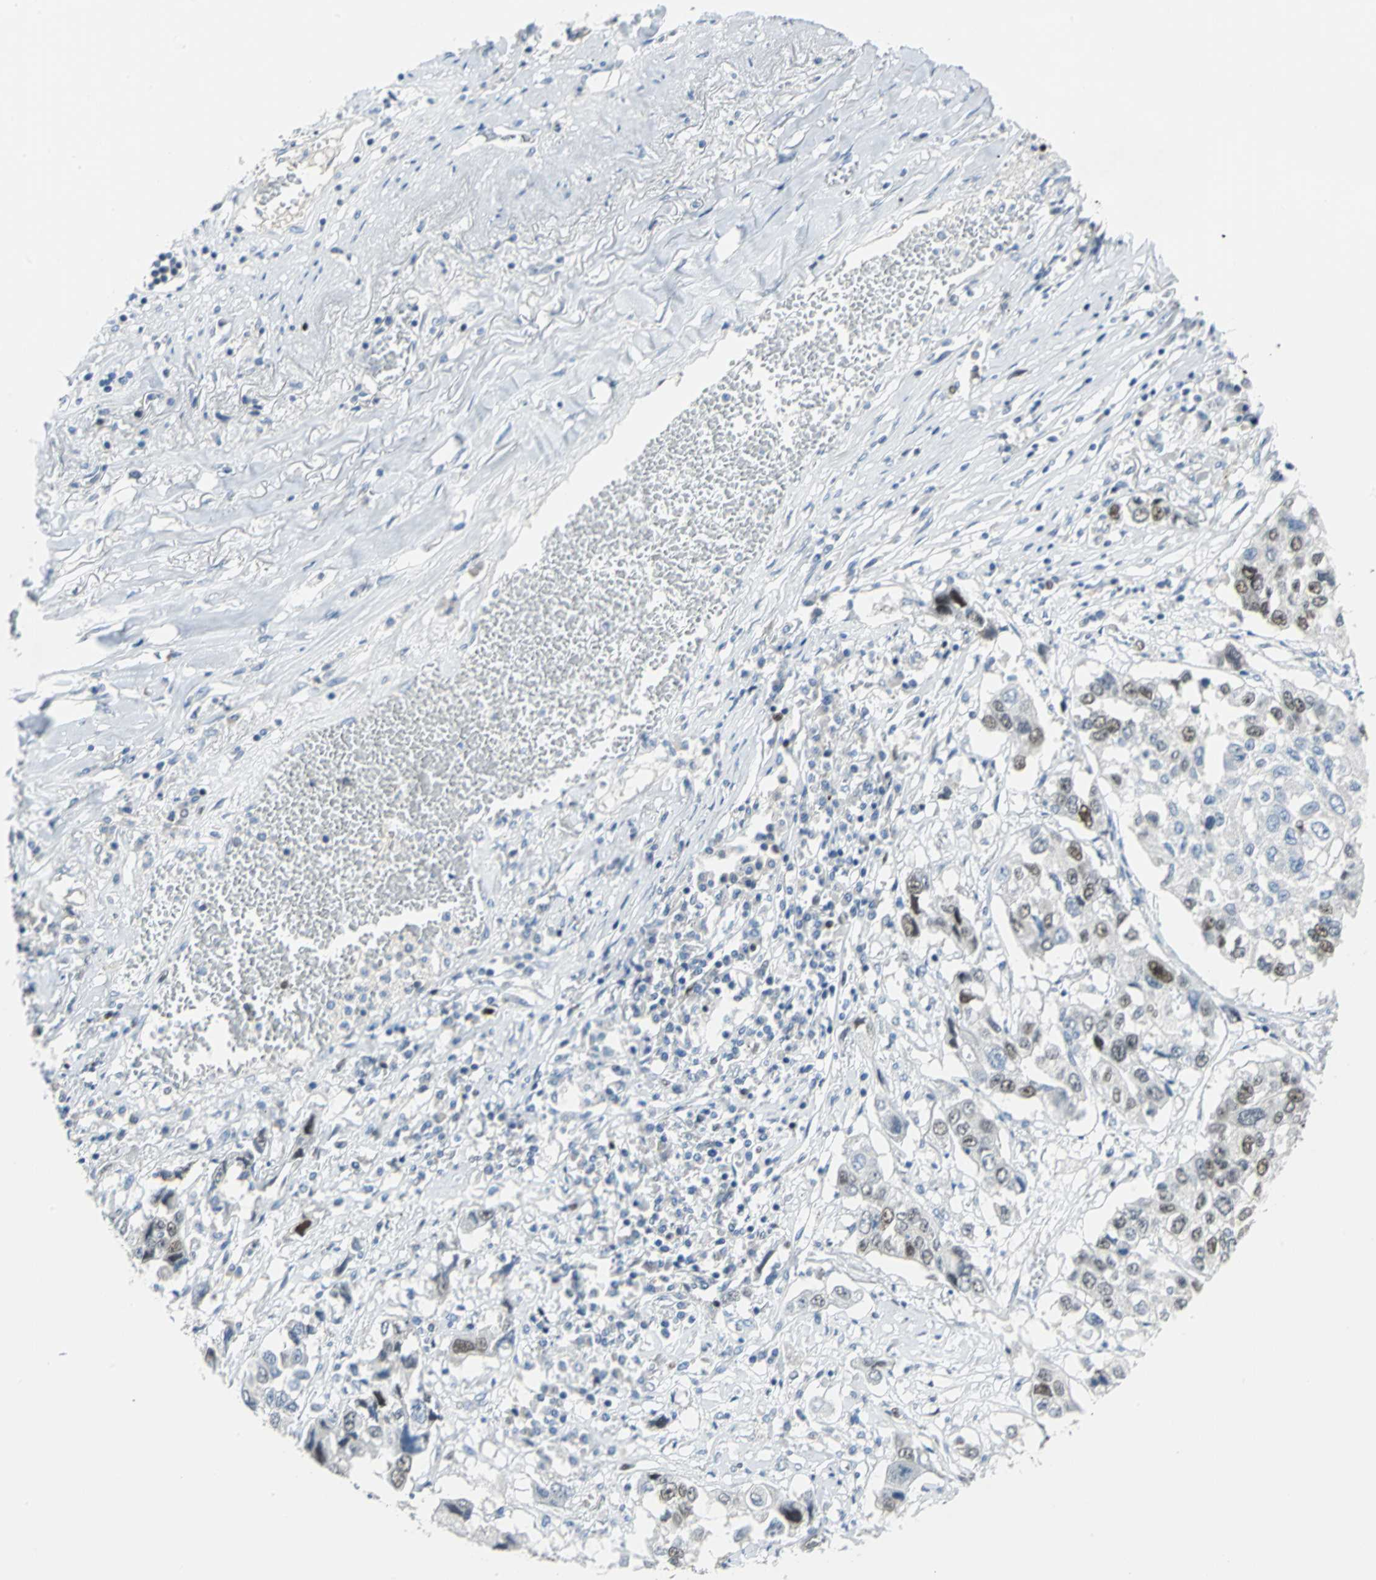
{"staining": {"intensity": "moderate", "quantity": "25%-75%", "location": "nuclear"}, "tissue": "lung cancer", "cell_type": "Tumor cells", "image_type": "cancer", "snomed": [{"axis": "morphology", "description": "Squamous cell carcinoma, NOS"}, {"axis": "topography", "description": "Lung"}], "caption": "Protein expression analysis of human lung cancer reveals moderate nuclear expression in approximately 25%-75% of tumor cells. The staining is performed using DAB brown chromogen to label protein expression. The nuclei are counter-stained blue using hematoxylin.", "gene": "MCM4", "patient": {"sex": "male", "age": 71}}